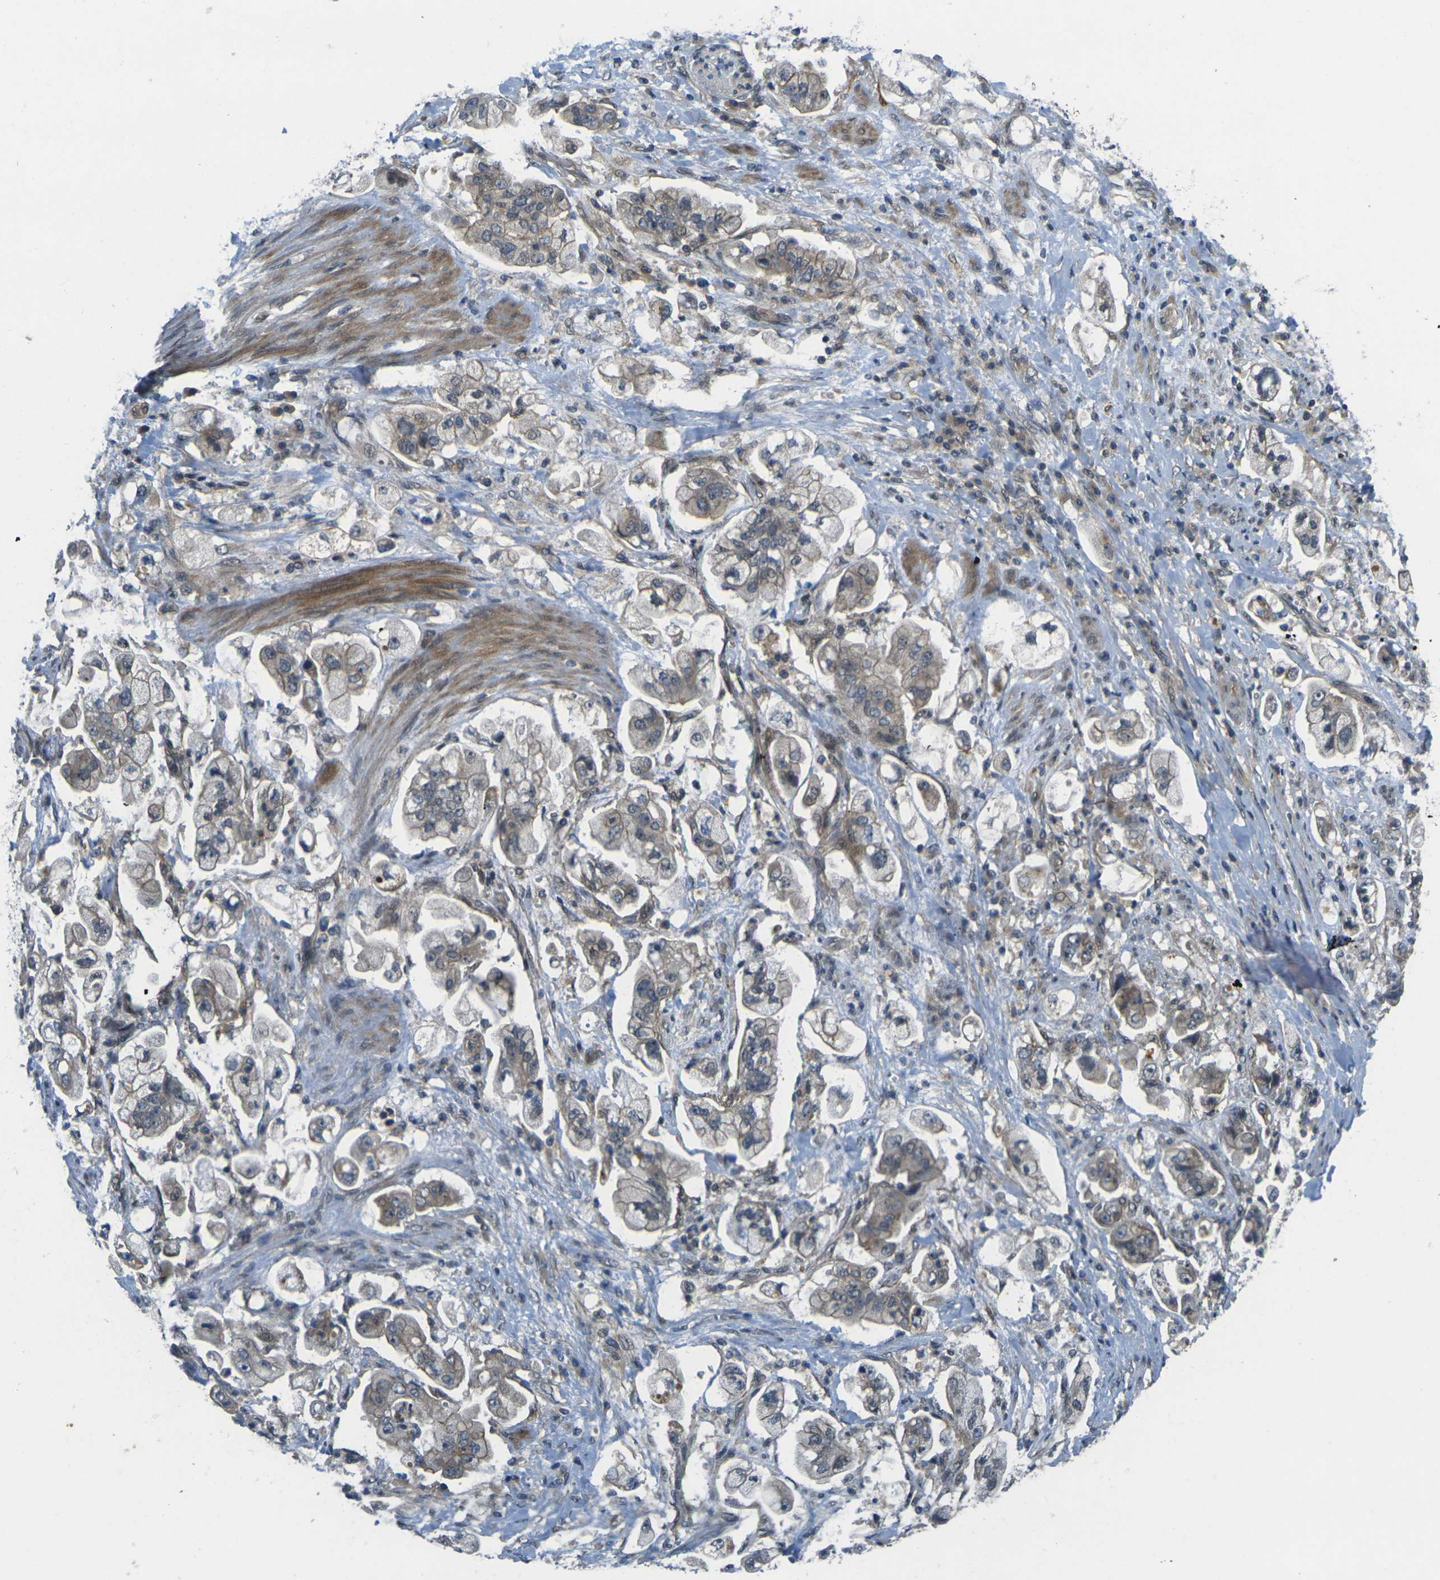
{"staining": {"intensity": "moderate", "quantity": "25%-75%", "location": "cytoplasmic/membranous"}, "tissue": "stomach cancer", "cell_type": "Tumor cells", "image_type": "cancer", "snomed": [{"axis": "morphology", "description": "Adenocarcinoma, NOS"}, {"axis": "topography", "description": "Stomach"}], "caption": "Immunohistochemical staining of human stomach adenocarcinoma displays medium levels of moderate cytoplasmic/membranous protein expression in approximately 25%-75% of tumor cells. (DAB (3,3'-diaminobenzidine) IHC with brightfield microscopy, high magnification).", "gene": "KCTD10", "patient": {"sex": "male", "age": 62}}